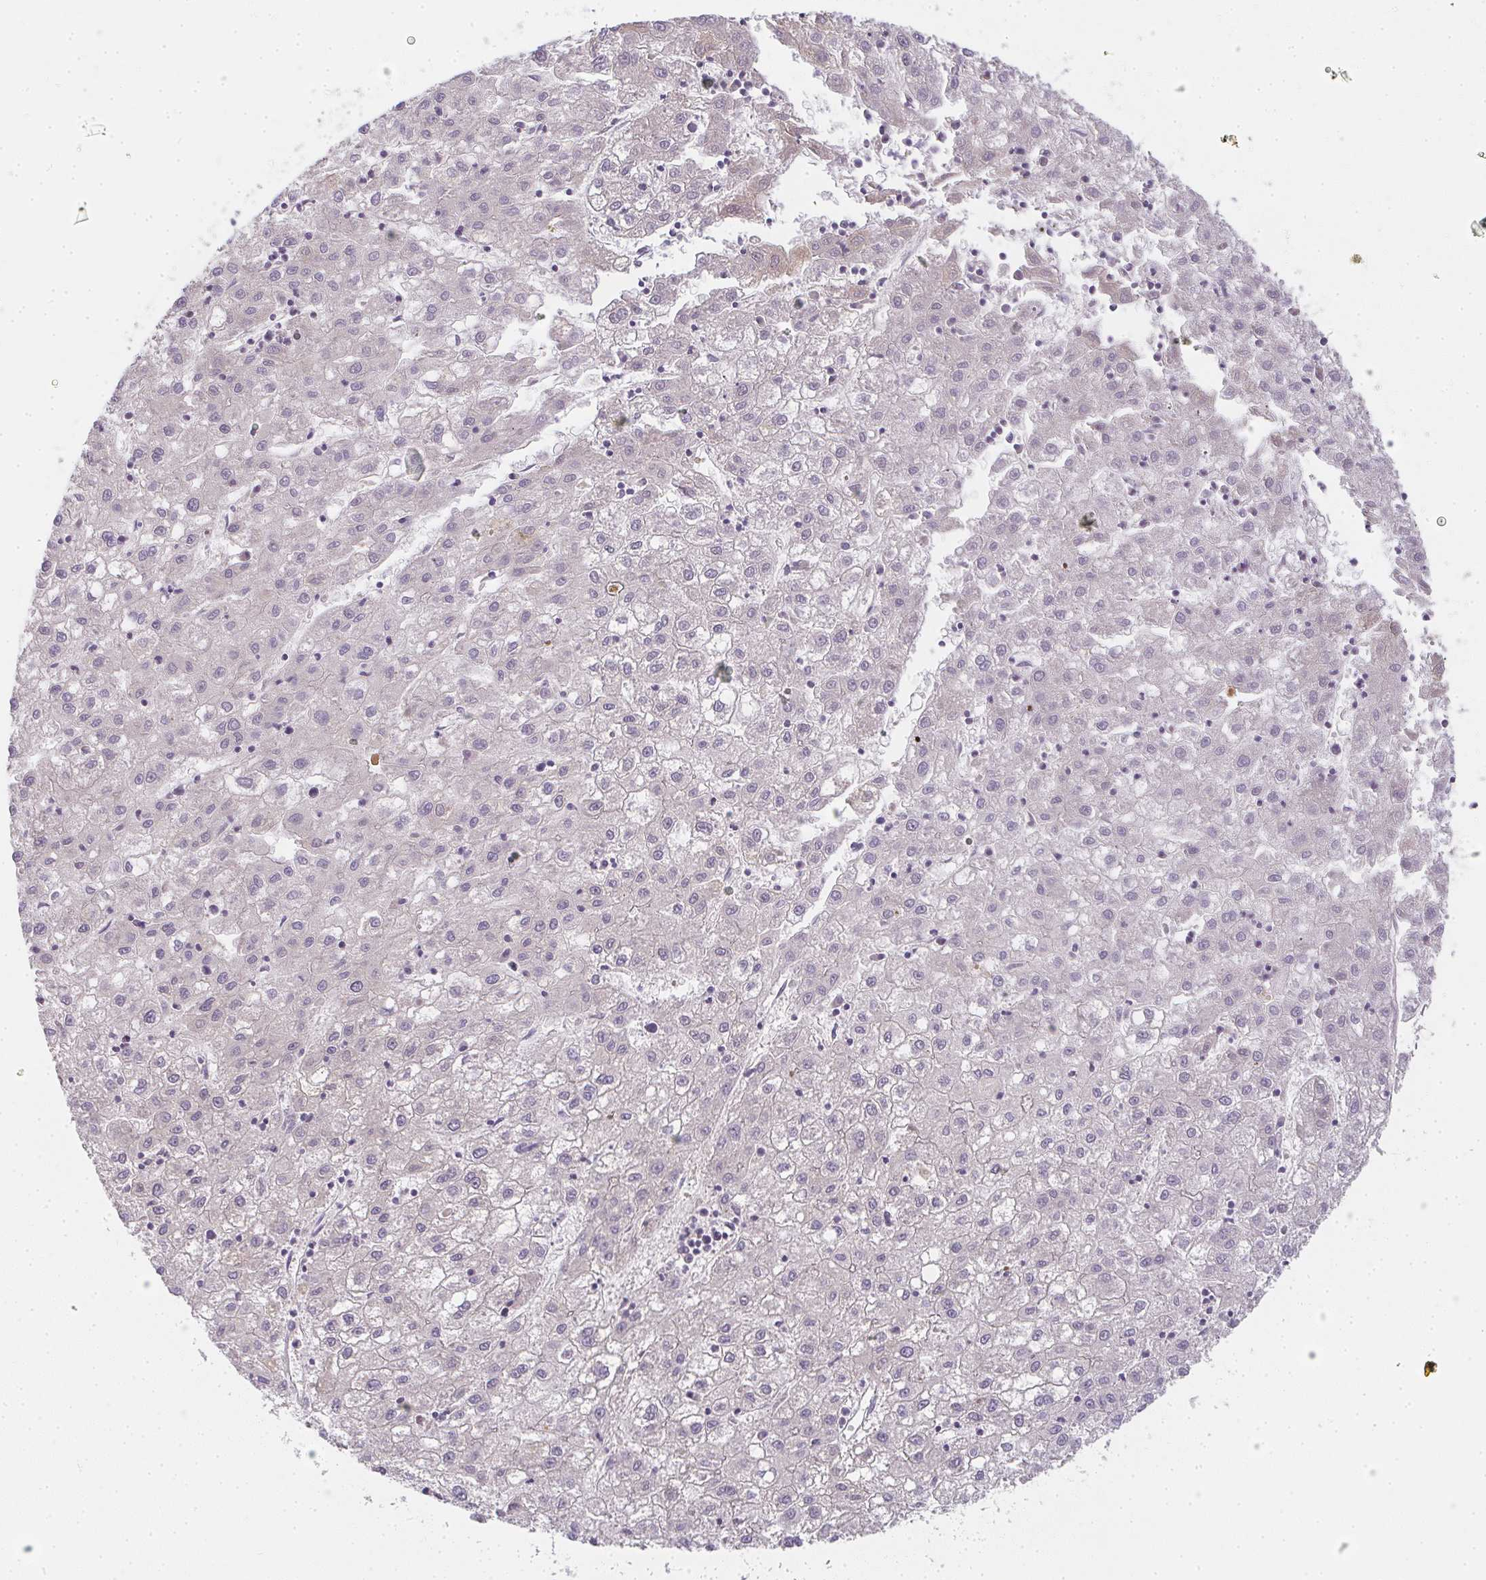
{"staining": {"intensity": "negative", "quantity": "none", "location": "none"}, "tissue": "liver cancer", "cell_type": "Tumor cells", "image_type": "cancer", "snomed": [{"axis": "morphology", "description": "Carcinoma, Hepatocellular, NOS"}, {"axis": "topography", "description": "Liver"}], "caption": "Liver hepatocellular carcinoma was stained to show a protein in brown. There is no significant staining in tumor cells.", "gene": "SLC35B3", "patient": {"sex": "male", "age": 72}}